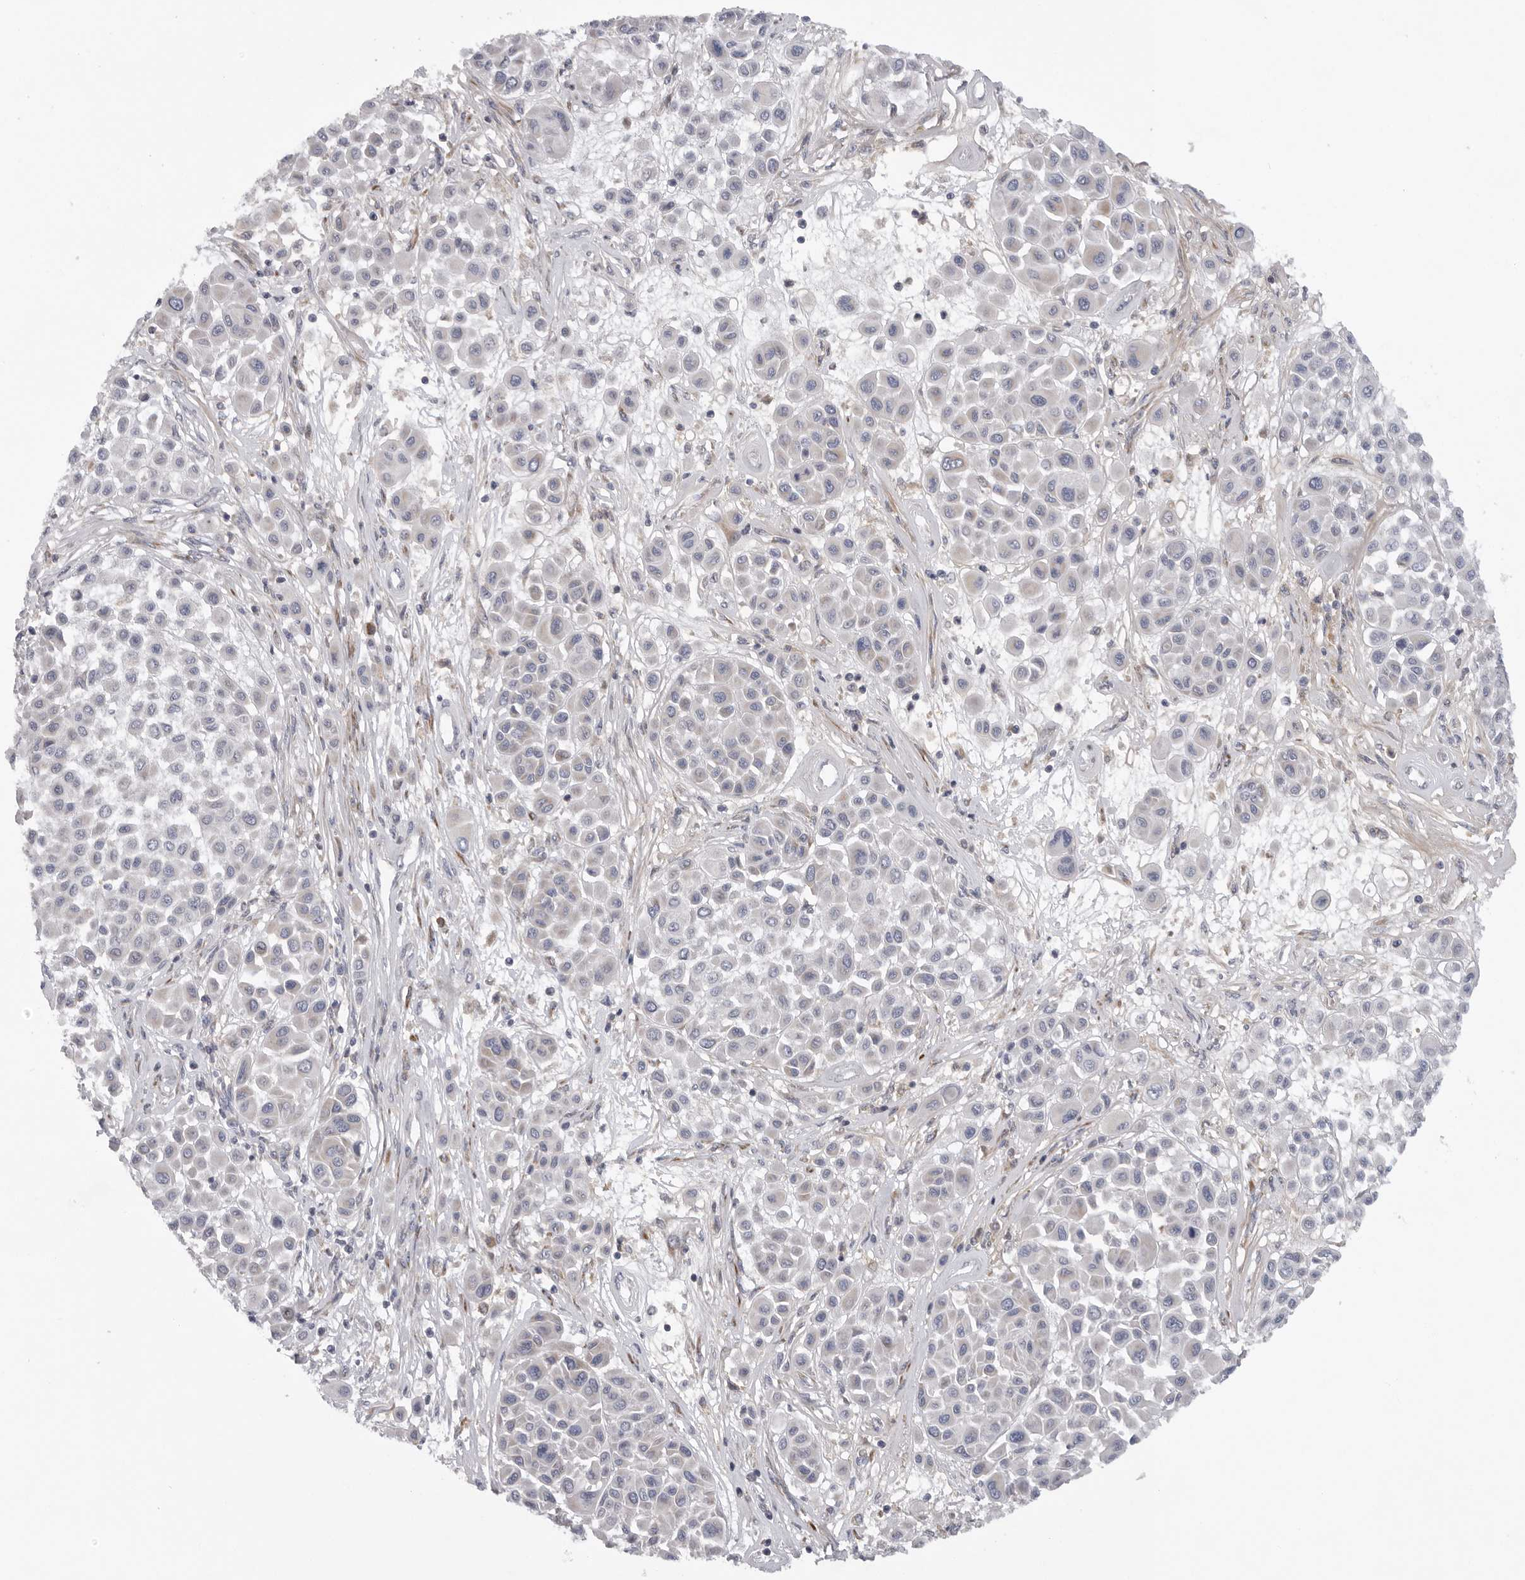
{"staining": {"intensity": "negative", "quantity": "none", "location": "none"}, "tissue": "melanoma", "cell_type": "Tumor cells", "image_type": "cancer", "snomed": [{"axis": "morphology", "description": "Malignant melanoma, Metastatic site"}, {"axis": "topography", "description": "Soft tissue"}], "caption": "Malignant melanoma (metastatic site) was stained to show a protein in brown. There is no significant staining in tumor cells.", "gene": "USP24", "patient": {"sex": "male", "age": 41}}